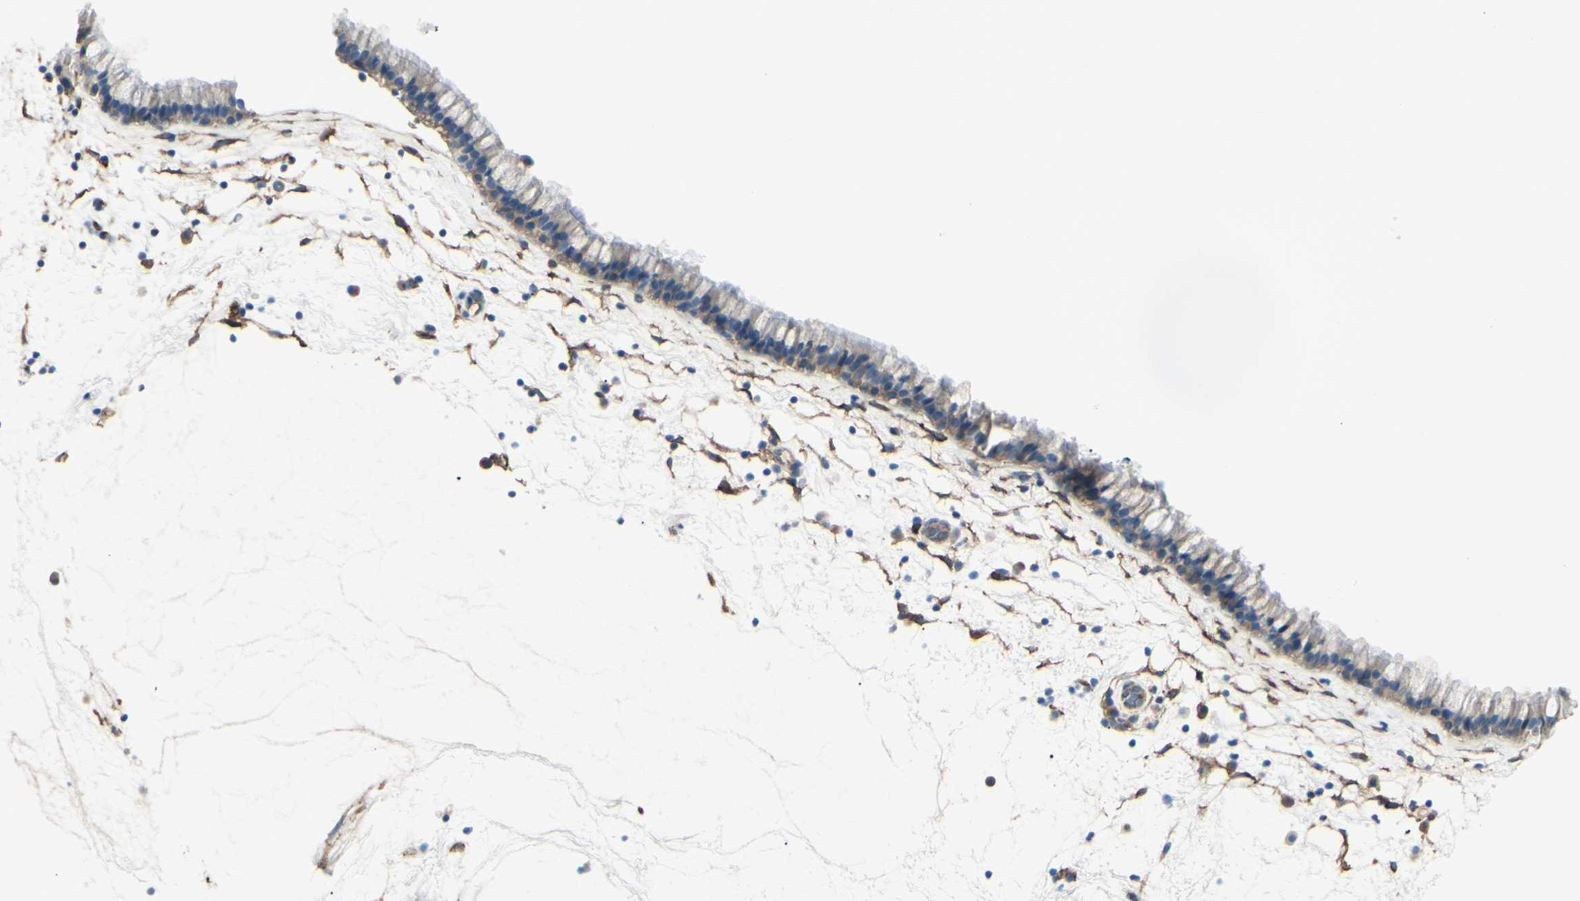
{"staining": {"intensity": "weak", "quantity": ">75%", "location": "cytoplasmic/membranous"}, "tissue": "nasopharynx", "cell_type": "Respiratory epithelial cells", "image_type": "normal", "snomed": [{"axis": "morphology", "description": "Normal tissue, NOS"}, {"axis": "morphology", "description": "Inflammation, NOS"}, {"axis": "topography", "description": "Nasopharynx"}], "caption": "Immunohistochemistry histopathology image of normal nasopharynx stained for a protein (brown), which exhibits low levels of weak cytoplasmic/membranous staining in about >75% of respiratory epithelial cells.", "gene": "PCDHGA10", "patient": {"sex": "male", "age": 48}}